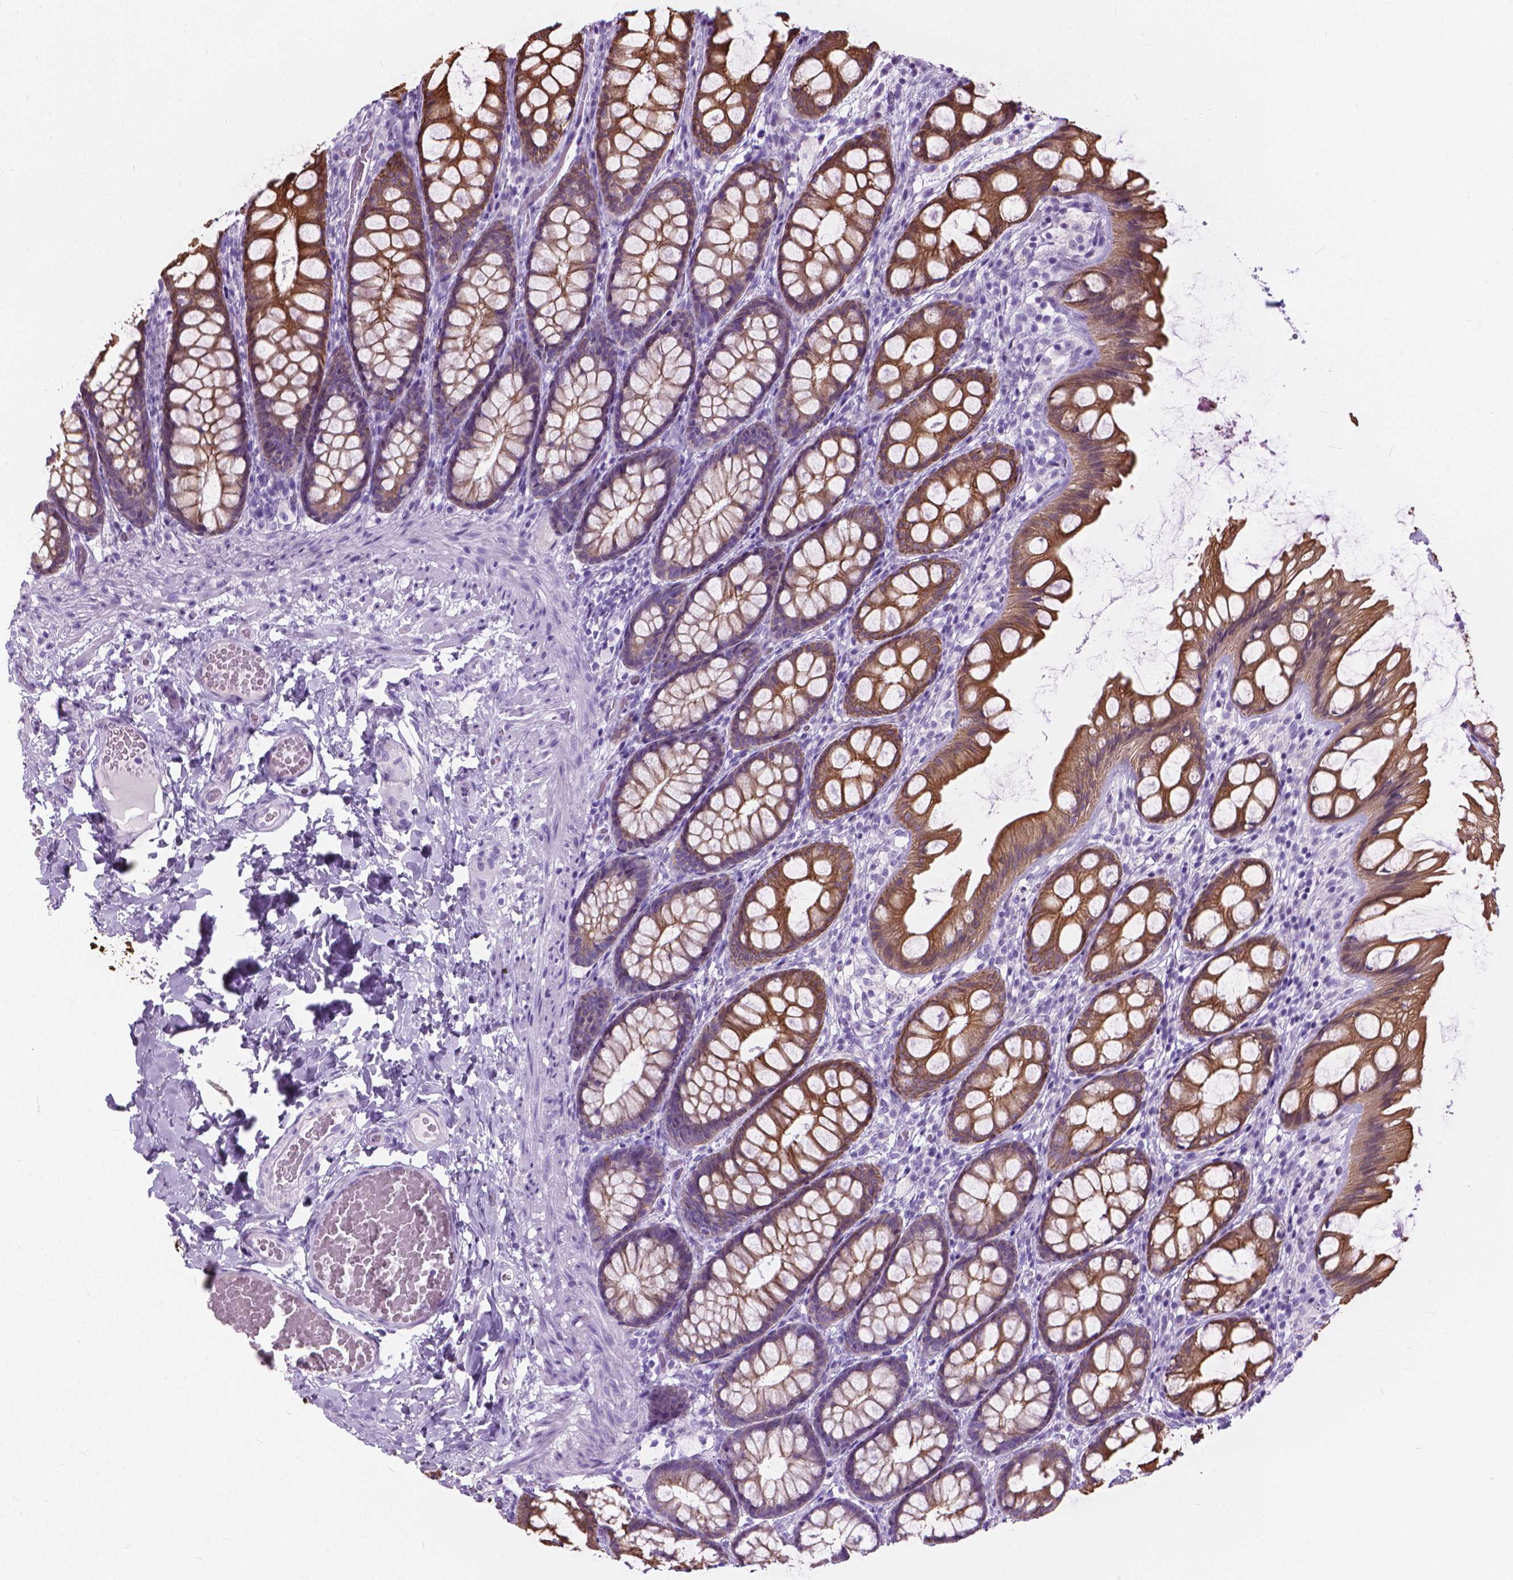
{"staining": {"intensity": "negative", "quantity": "none", "location": "none"}, "tissue": "colon", "cell_type": "Endothelial cells", "image_type": "normal", "snomed": [{"axis": "morphology", "description": "Normal tissue, NOS"}, {"axis": "topography", "description": "Colon"}], "caption": "This histopathology image is of benign colon stained with immunohistochemistry (IHC) to label a protein in brown with the nuclei are counter-stained blue. There is no expression in endothelial cells. (Stains: DAB IHC with hematoxylin counter stain, Microscopy: brightfield microscopy at high magnification).", "gene": "HTR2B", "patient": {"sex": "male", "age": 47}}